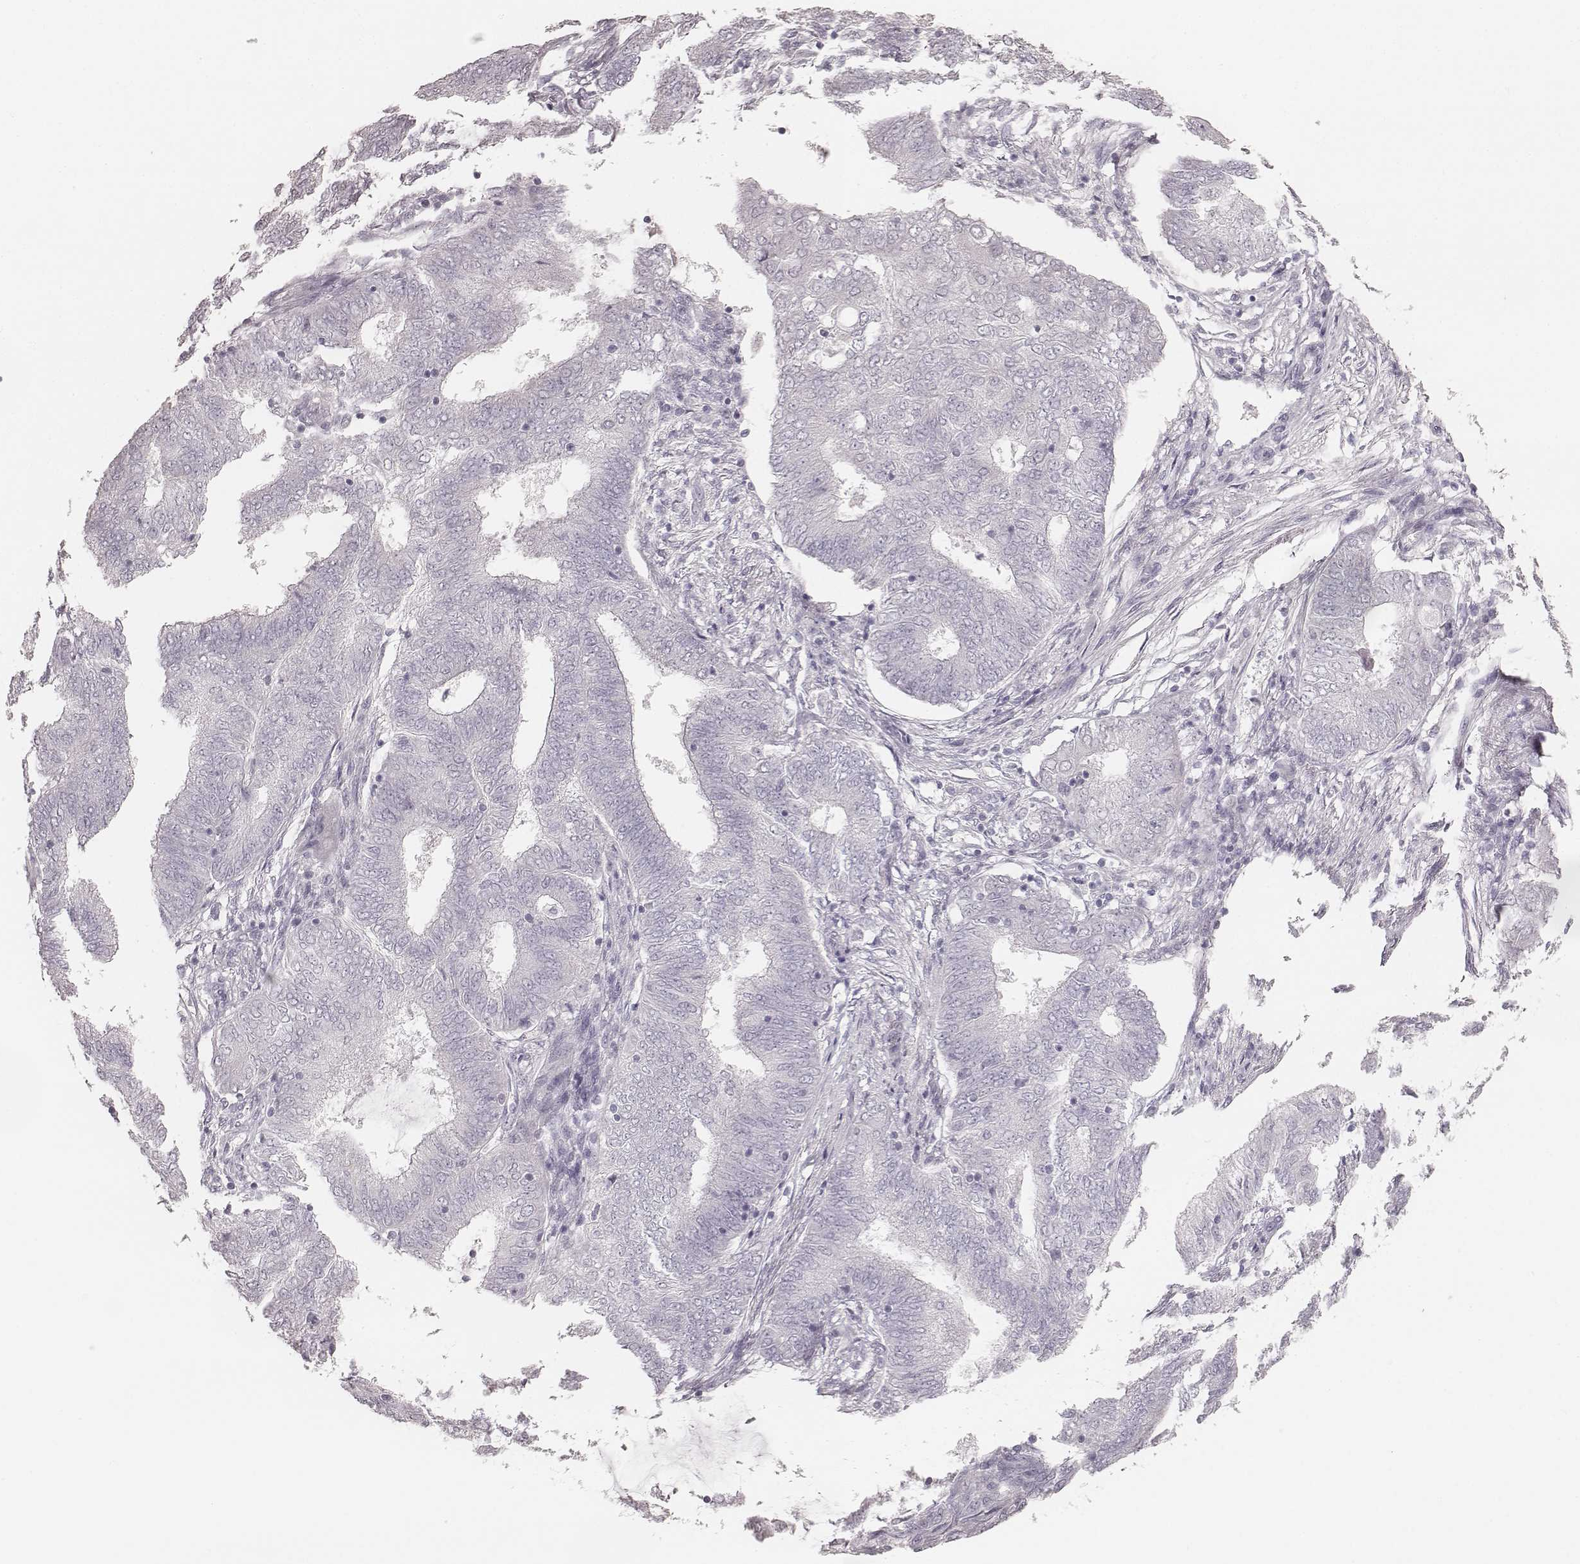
{"staining": {"intensity": "negative", "quantity": "none", "location": "none"}, "tissue": "endometrial cancer", "cell_type": "Tumor cells", "image_type": "cancer", "snomed": [{"axis": "morphology", "description": "Adenocarcinoma, NOS"}, {"axis": "topography", "description": "Endometrium"}], "caption": "The histopathology image displays no significant expression in tumor cells of endometrial cancer (adenocarcinoma).", "gene": "ZP4", "patient": {"sex": "female", "age": 62}}